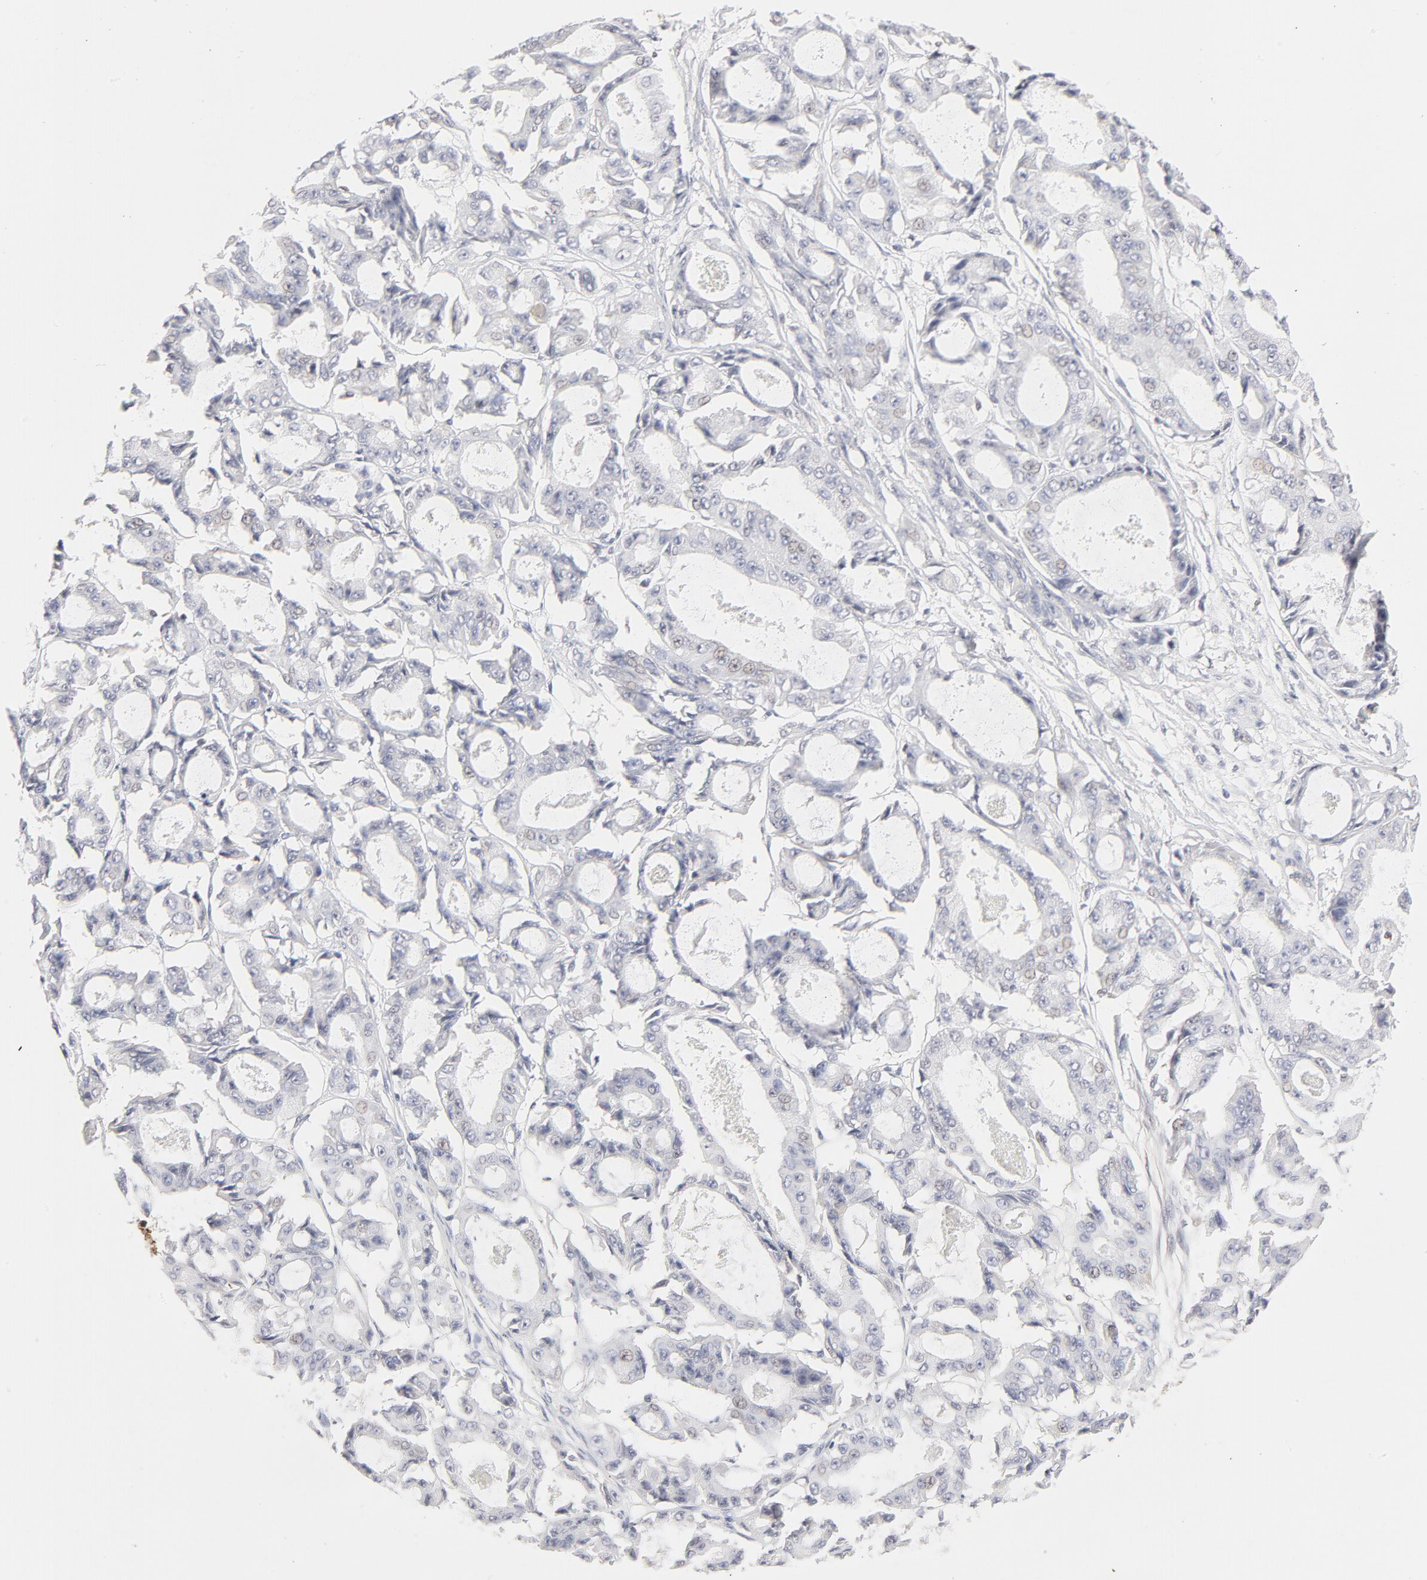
{"staining": {"intensity": "negative", "quantity": "none", "location": "none"}, "tissue": "ovarian cancer", "cell_type": "Tumor cells", "image_type": "cancer", "snomed": [{"axis": "morphology", "description": "Carcinoma, endometroid"}, {"axis": "topography", "description": "Ovary"}], "caption": "Ovarian endometroid carcinoma stained for a protein using IHC exhibits no staining tumor cells.", "gene": "CDK6", "patient": {"sex": "female", "age": 61}}